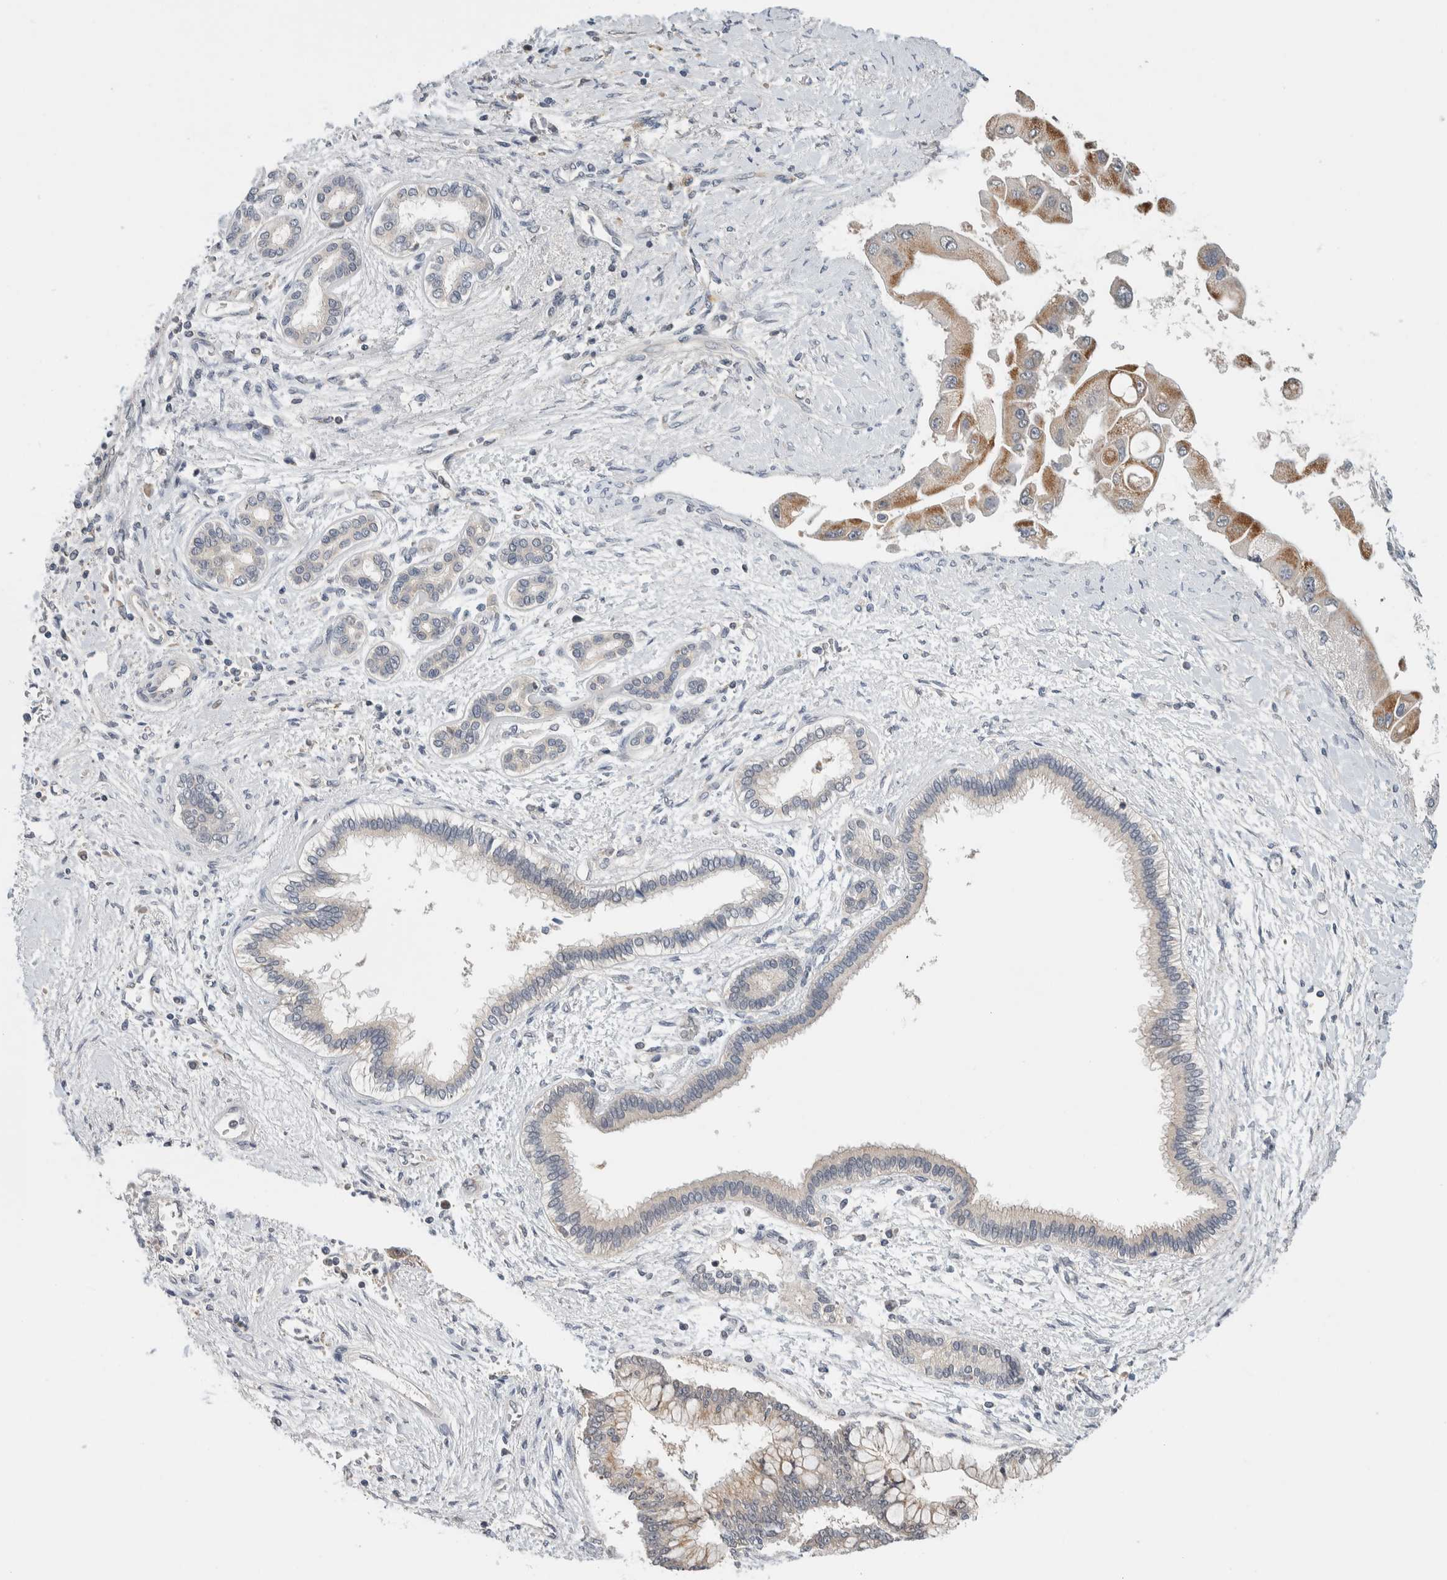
{"staining": {"intensity": "moderate", "quantity": "25%-75%", "location": "cytoplasmic/membranous"}, "tissue": "liver cancer", "cell_type": "Tumor cells", "image_type": "cancer", "snomed": [{"axis": "morphology", "description": "Cholangiocarcinoma"}, {"axis": "topography", "description": "Liver"}], "caption": "Cholangiocarcinoma (liver) stained with a brown dye displays moderate cytoplasmic/membranous positive positivity in approximately 25%-75% of tumor cells.", "gene": "SHPK", "patient": {"sex": "male", "age": 50}}